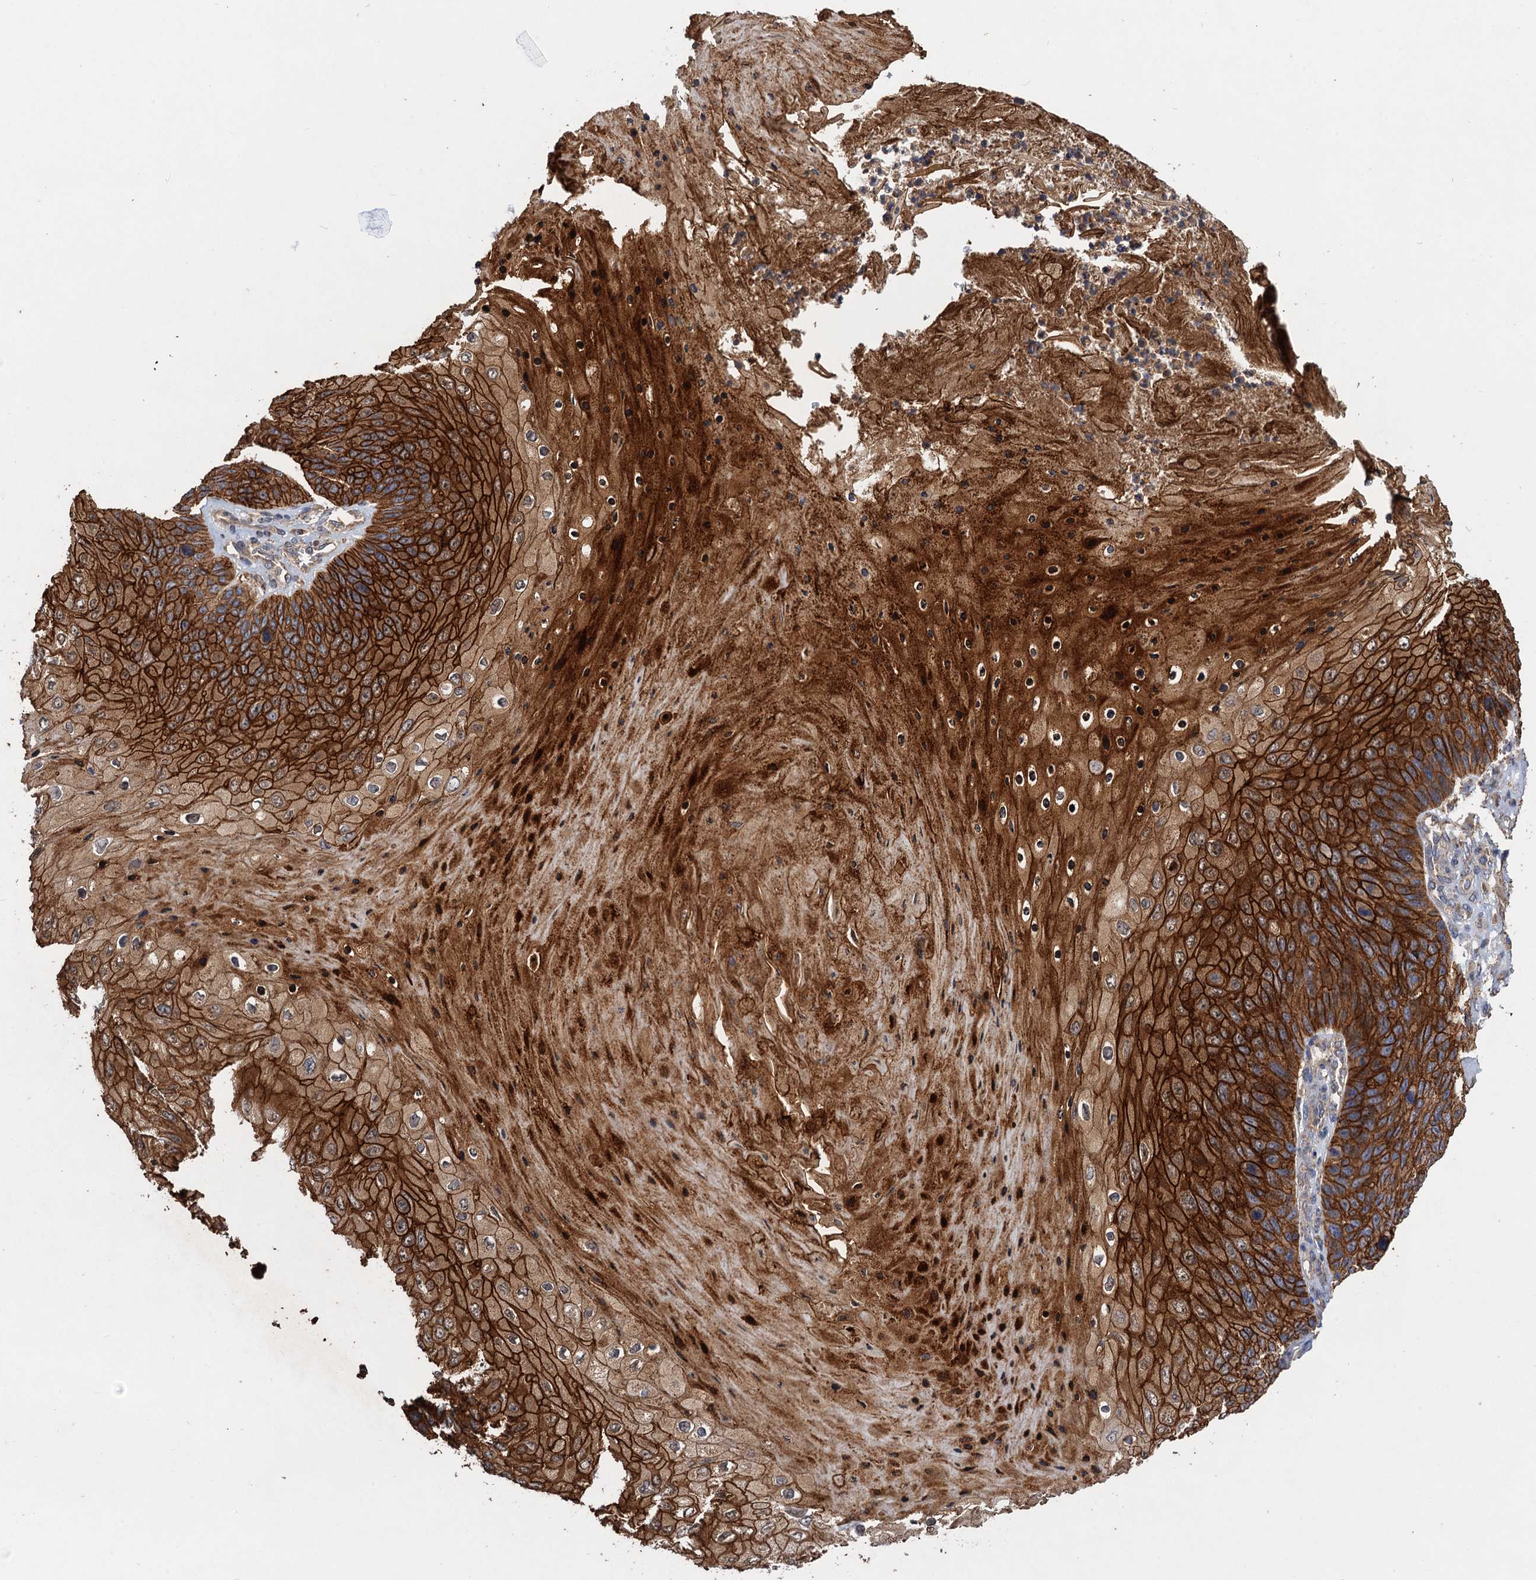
{"staining": {"intensity": "strong", "quantity": ">75%", "location": "cytoplasmic/membranous"}, "tissue": "skin cancer", "cell_type": "Tumor cells", "image_type": "cancer", "snomed": [{"axis": "morphology", "description": "Squamous cell carcinoma, NOS"}, {"axis": "topography", "description": "Skin"}], "caption": "DAB (3,3'-diaminobenzidine) immunohistochemical staining of human skin cancer (squamous cell carcinoma) exhibits strong cytoplasmic/membranous protein positivity in approximately >75% of tumor cells.", "gene": "SCUBE3", "patient": {"sex": "female", "age": 88}}